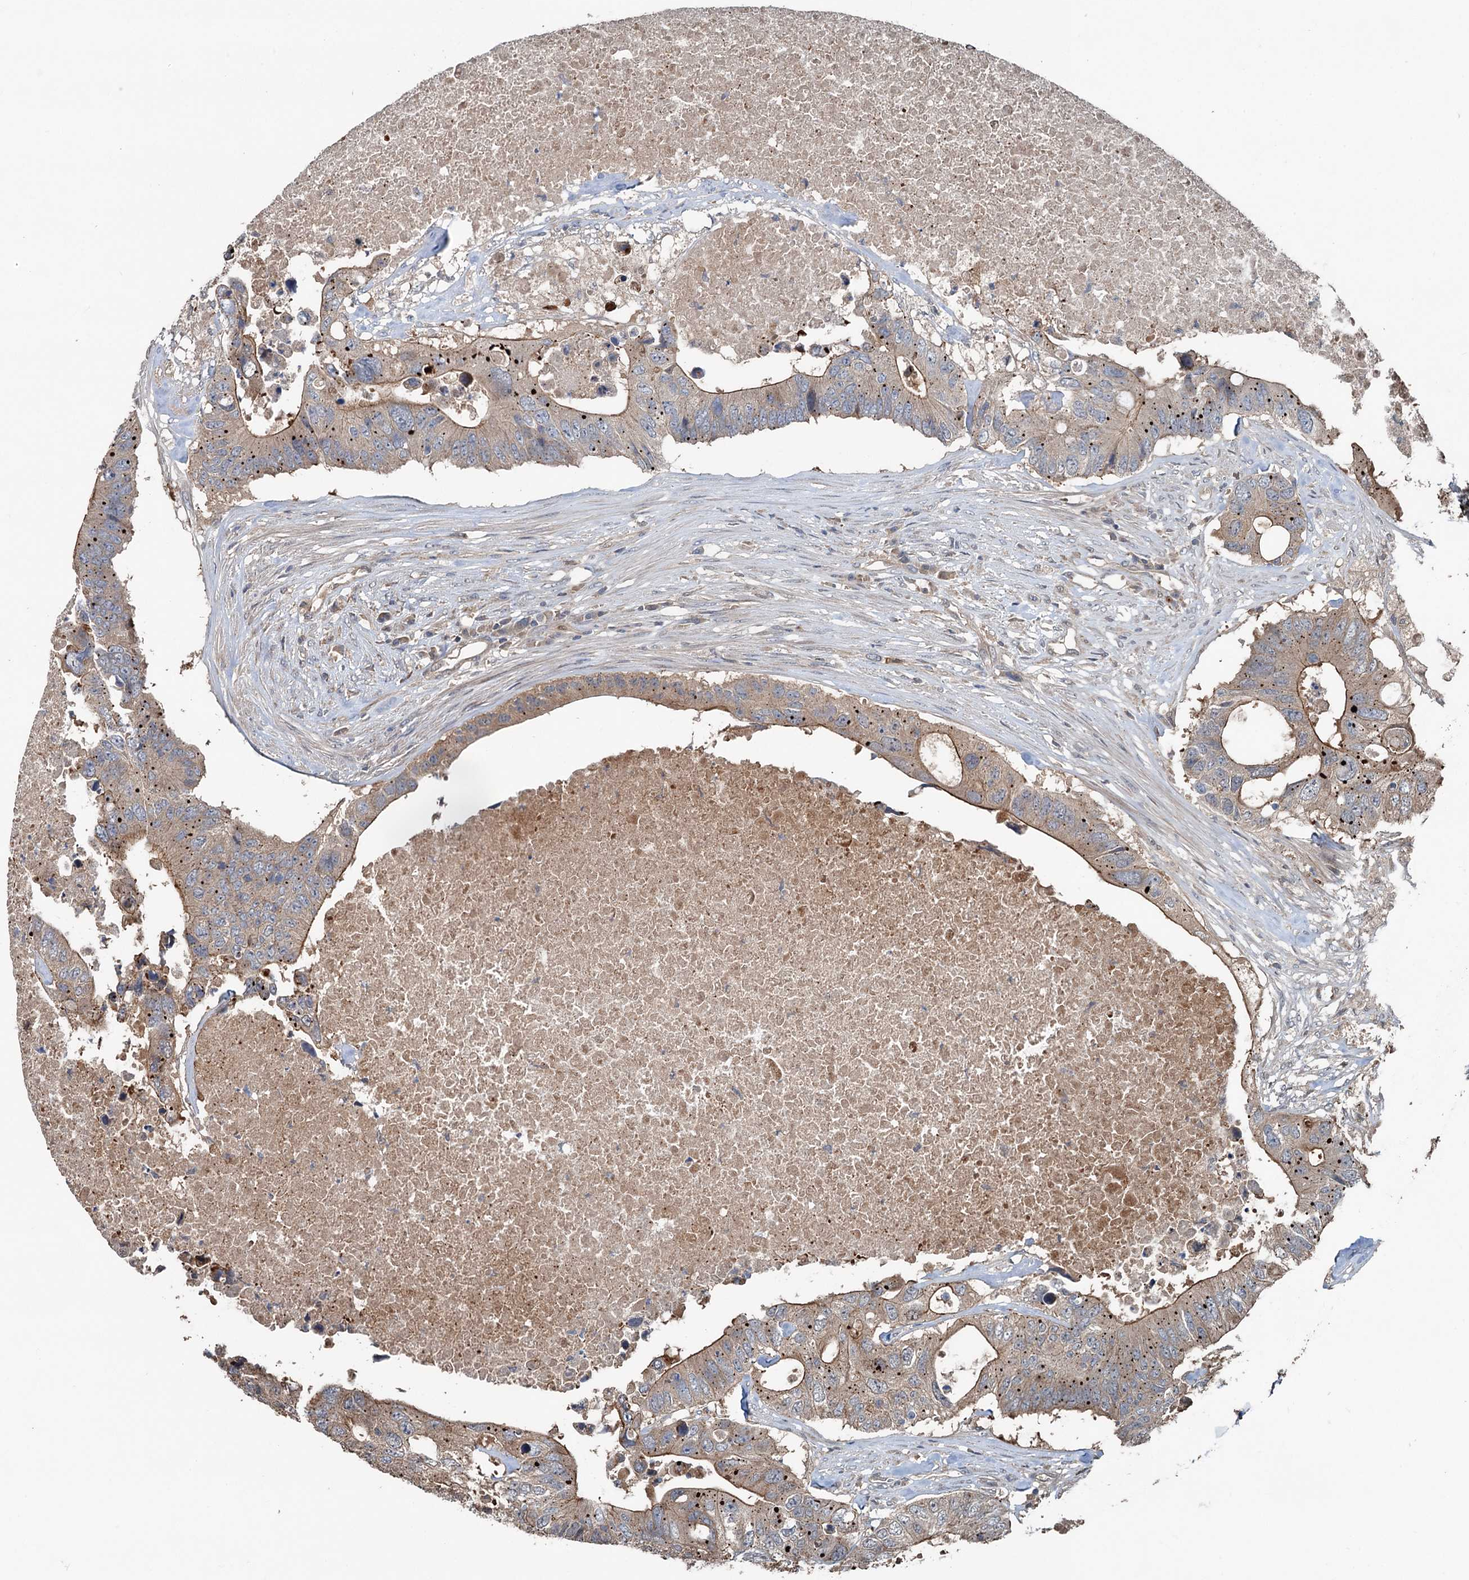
{"staining": {"intensity": "moderate", "quantity": ">75%", "location": "cytoplasmic/membranous"}, "tissue": "colorectal cancer", "cell_type": "Tumor cells", "image_type": "cancer", "snomed": [{"axis": "morphology", "description": "Adenocarcinoma, NOS"}, {"axis": "topography", "description": "Colon"}], "caption": "Immunohistochemical staining of human colorectal adenocarcinoma displays moderate cytoplasmic/membranous protein staining in about >75% of tumor cells.", "gene": "TEDC1", "patient": {"sex": "male", "age": 71}}